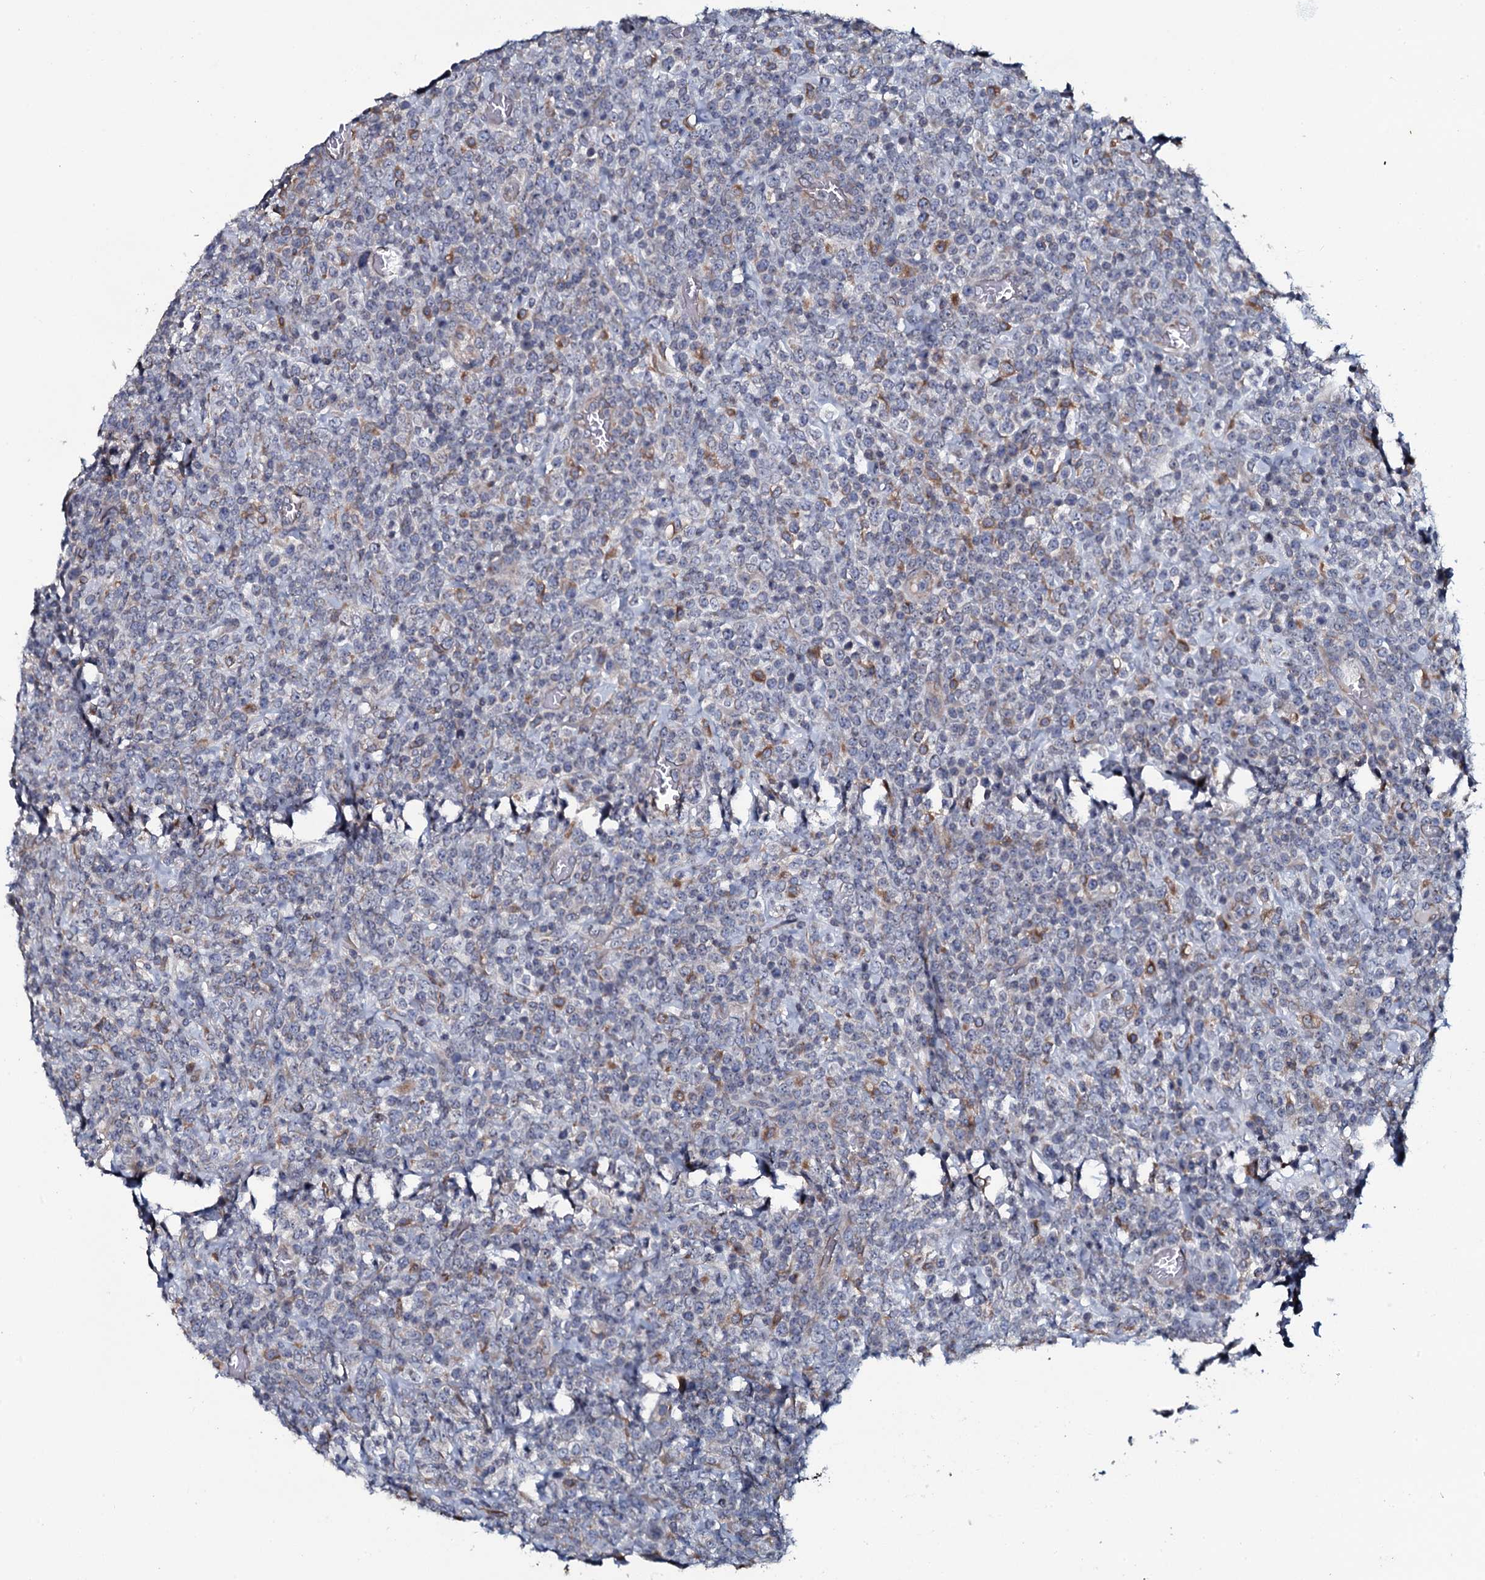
{"staining": {"intensity": "negative", "quantity": "none", "location": "none"}, "tissue": "lymphoma", "cell_type": "Tumor cells", "image_type": "cancer", "snomed": [{"axis": "morphology", "description": "Malignant lymphoma, non-Hodgkin's type, High grade"}, {"axis": "topography", "description": "Colon"}], "caption": "Human lymphoma stained for a protein using immunohistochemistry (IHC) exhibits no staining in tumor cells.", "gene": "TMEM151A", "patient": {"sex": "female", "age": 53}}